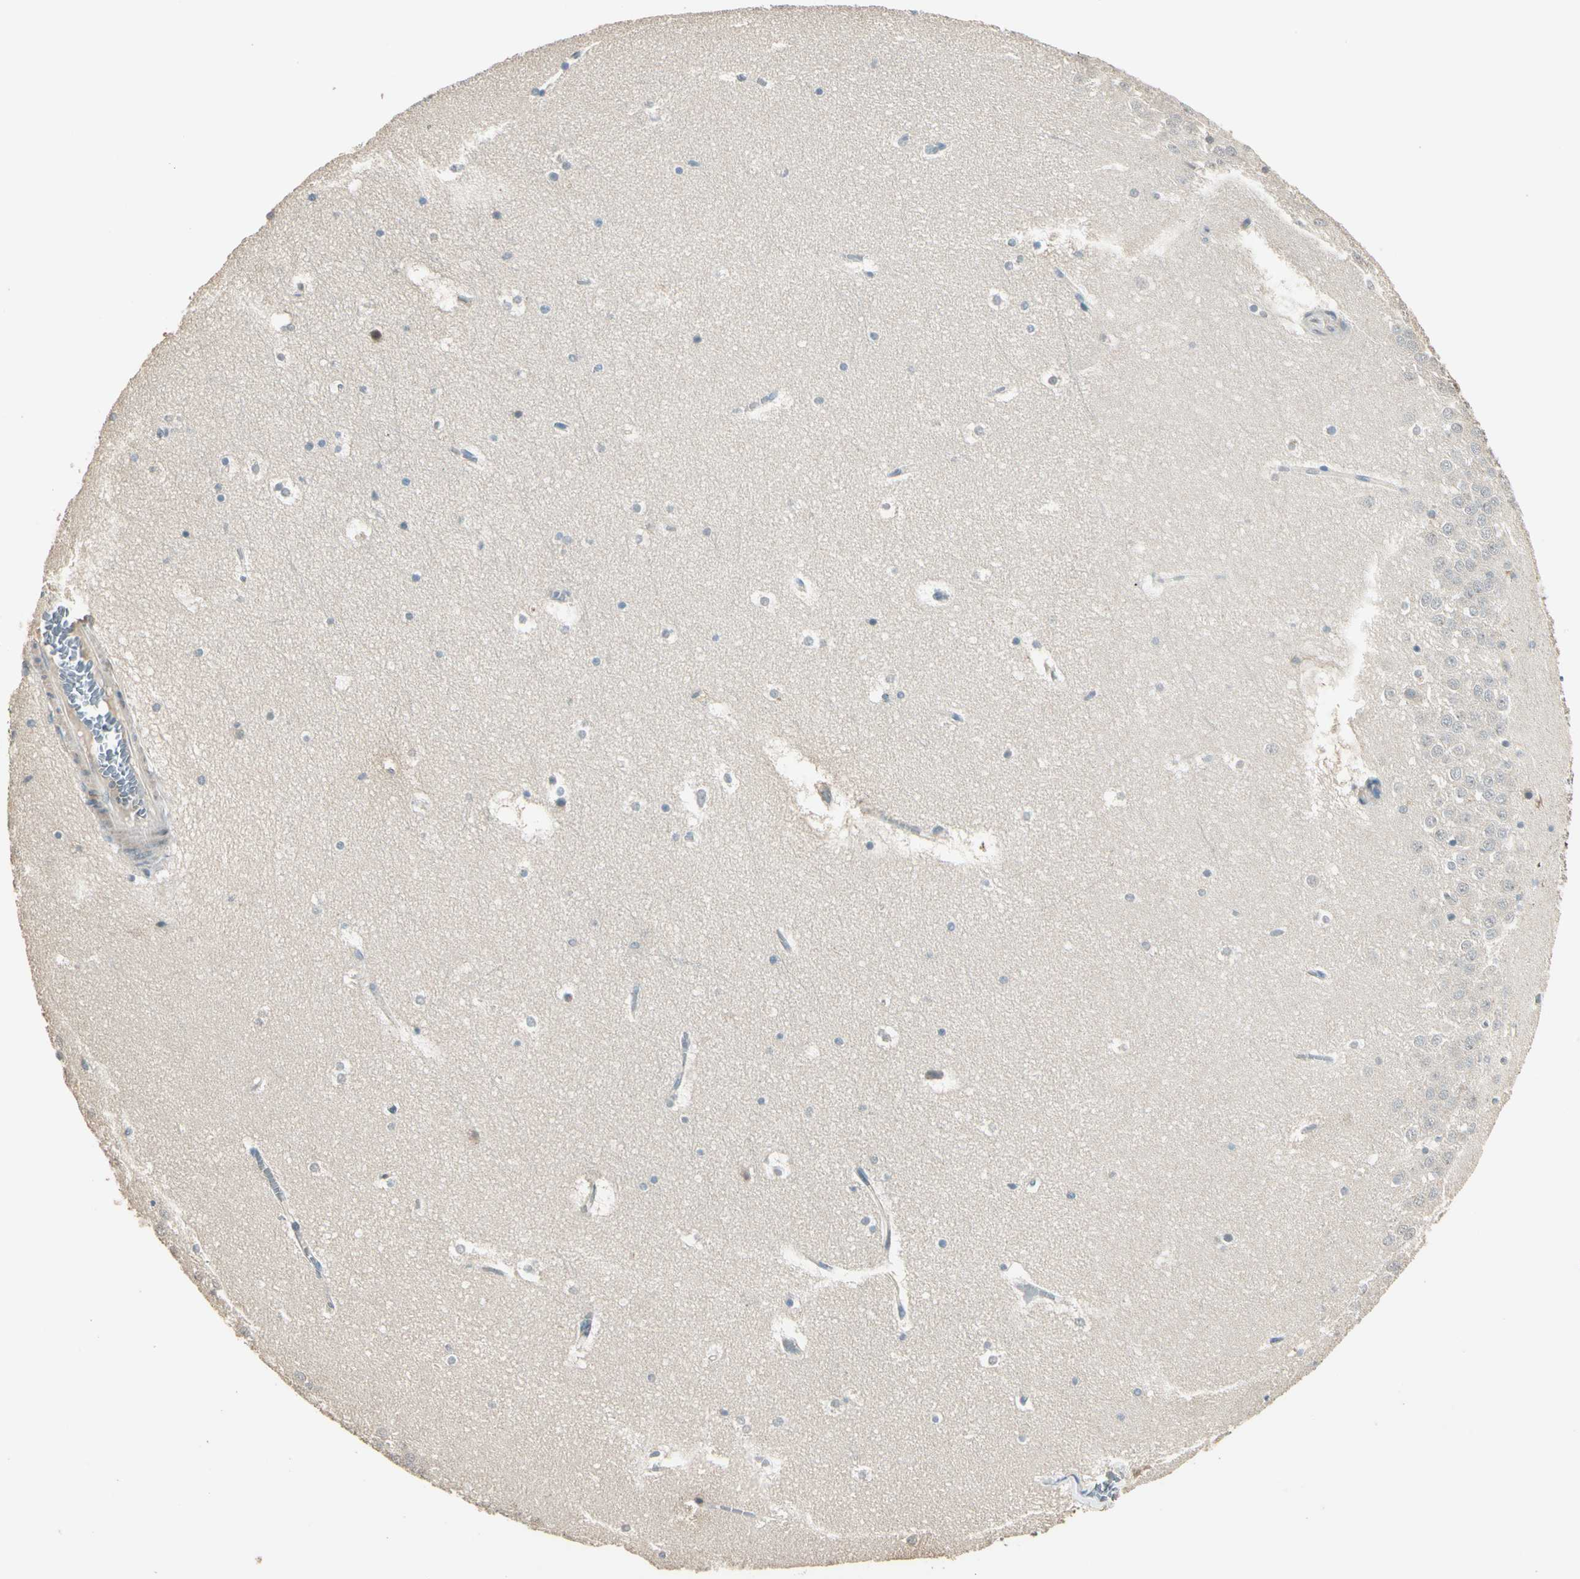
{"staining": {"intensity": "negative", "quantity": "none", "location": "none"}, "tissue": "hippocampus", "cell_type": "Glial cells", "image_type": "normal", "snomed": [{"axis": "morphology", "description": "Normal tissue, NOS"}, {"axis": "topography", "description": "Hippocampus"}], "caption": "Glial cells are negative for protein expression in normal human hippocampus. Brightfield microscopy of immunohistochemistry stained with DAB (3,3'-diaminobenzidine) (brown) and hematoxylin (blue), captured at high magnification.", "gene": "MAP3K7", "patient": {"sex": "male", "age": 45}}